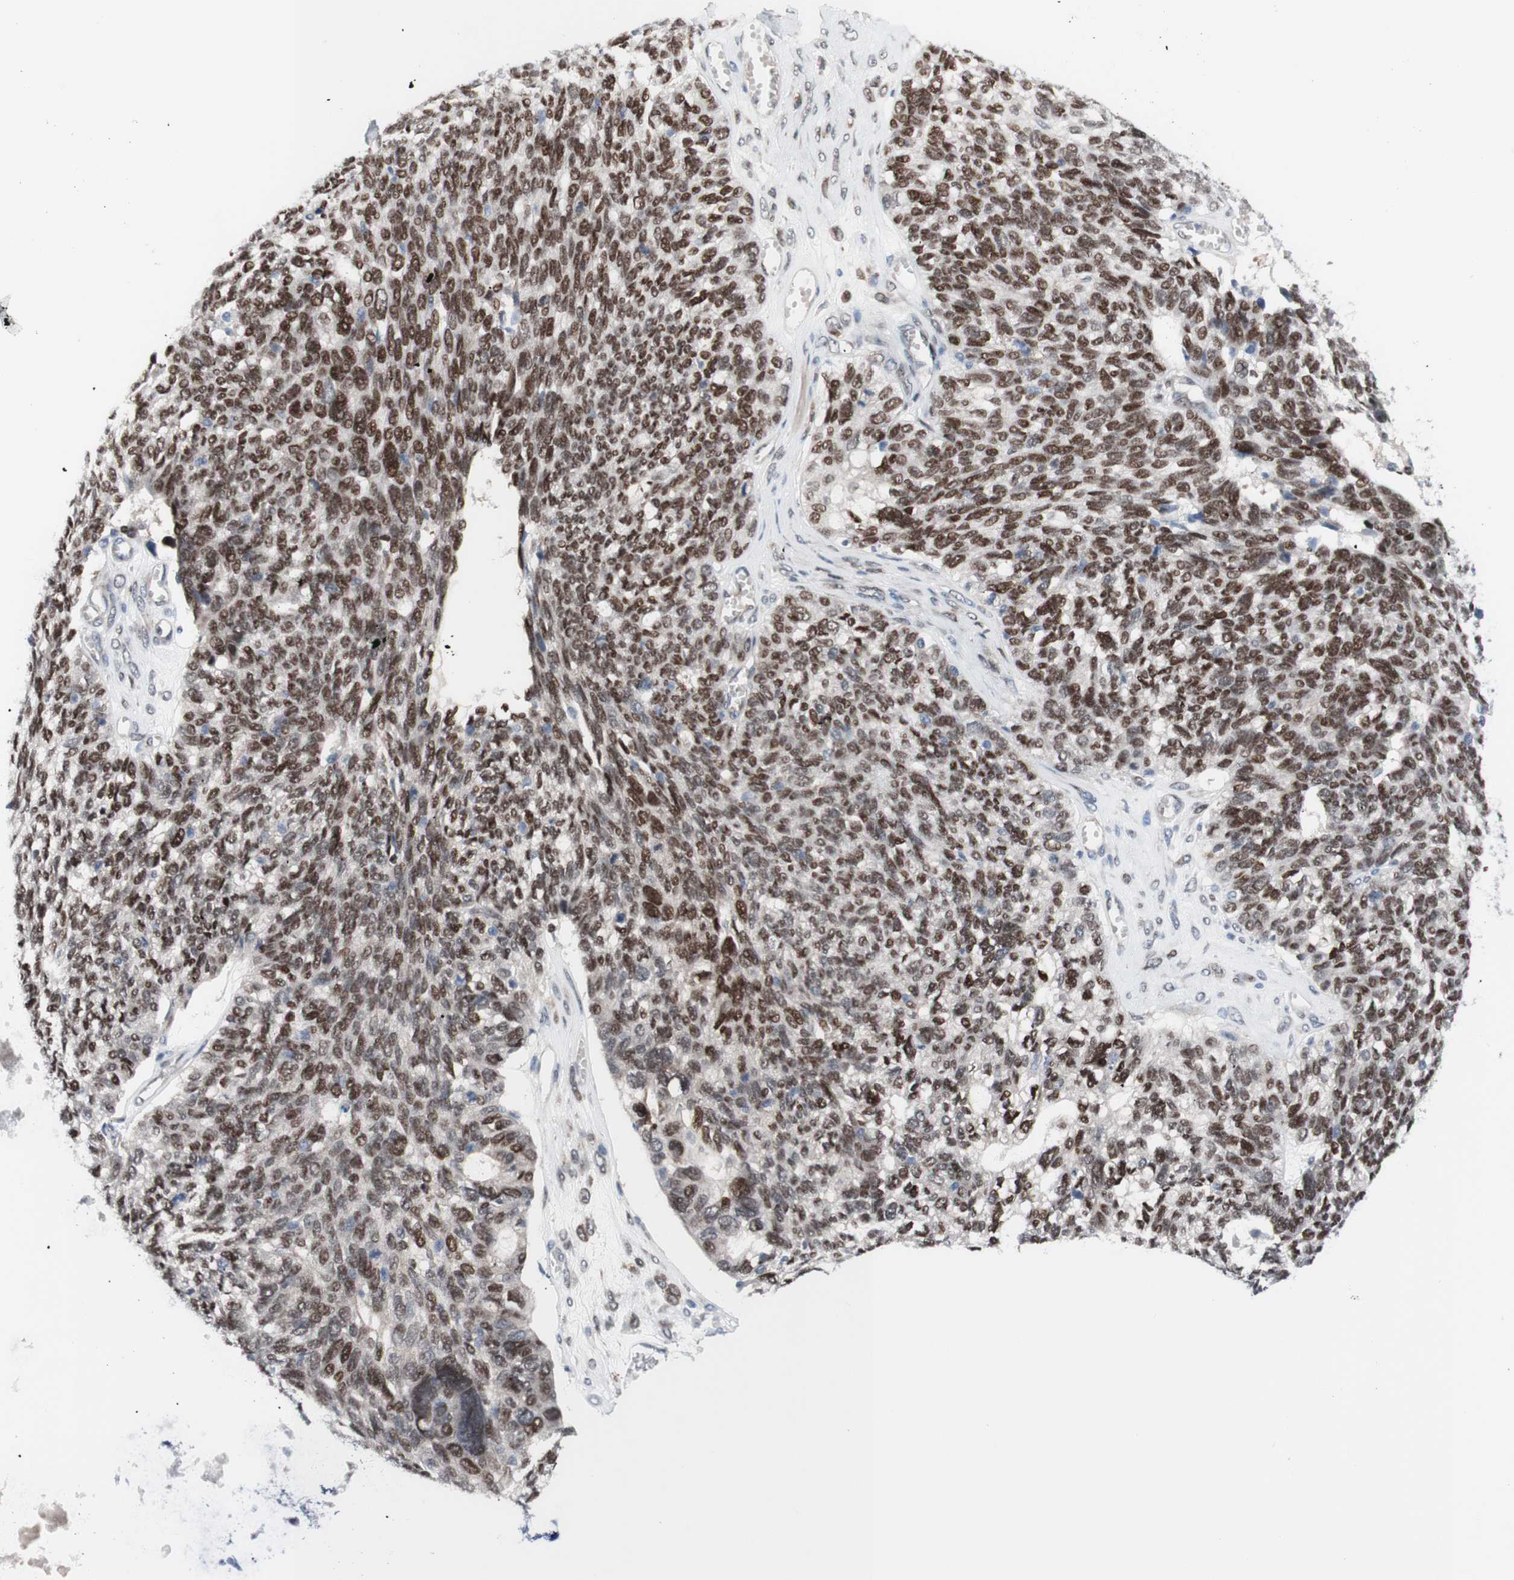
{"staining": {"intensity": "strong", "quantity": ">75%", "location": "nuclear"}, "tissue": "ovarian cancer", "cell_type": "Tumor cells", "image_type": "cancer", "snomed": [{"axis": "morphology", "description": "Cystadenocarcinoma, serous, NOS"}, {"axis": "topography", "description": "Ovary"}], "caption": "Protein expression analysis of human ovarian serous cystadenocarcinoma reveals strong nuclear expression in about >75% of tumor cells.", "gene": "PHTF2", "patient": {"sex": "female", "age": 79}}